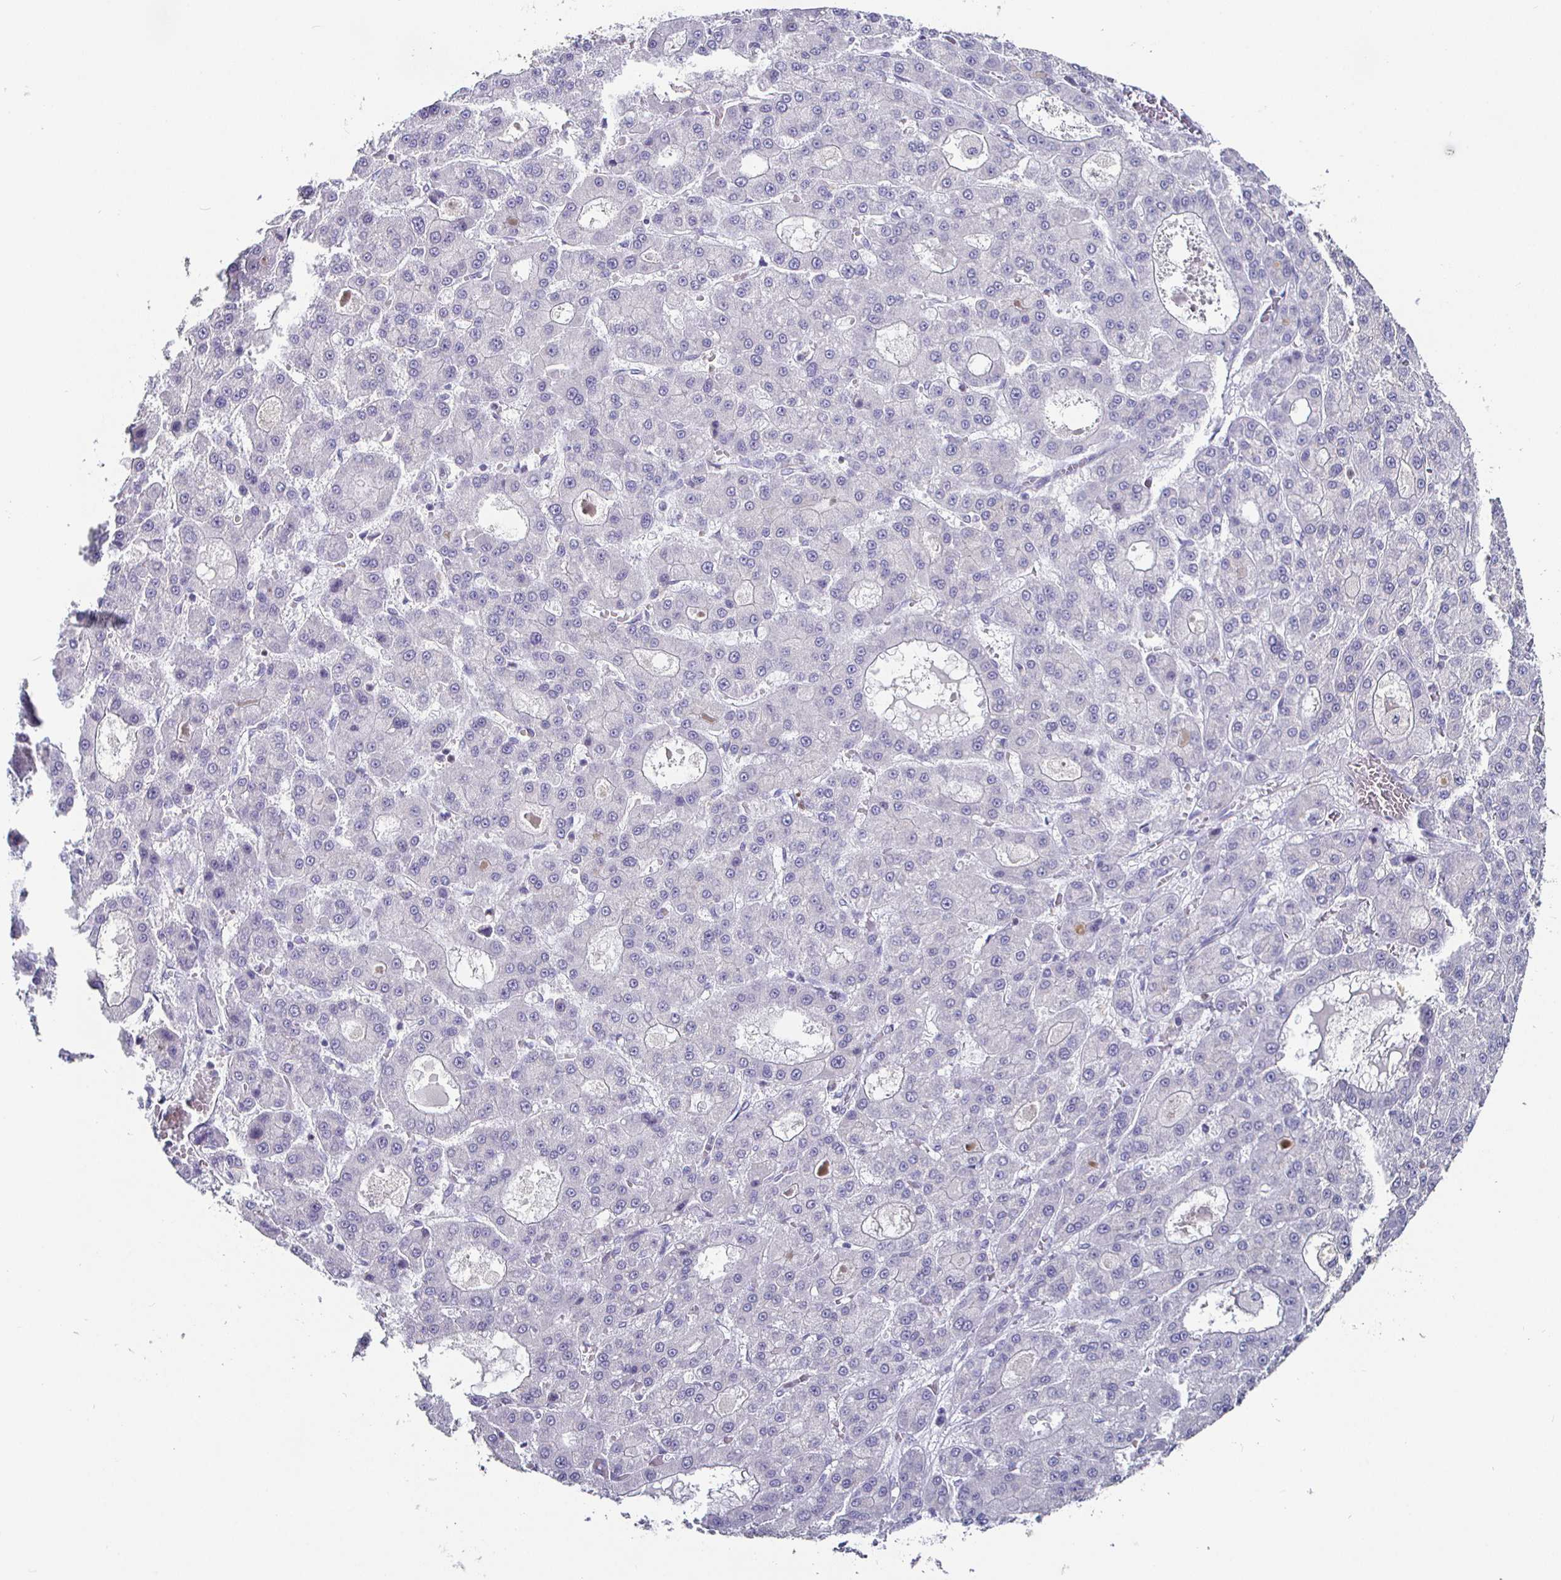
{"staining": {"intensity": "negative", "quantity": "none", "location": "none"}, "tissue": "liver cancer", "cell_type": "Tumor cells", "image_type": "cancer", "snomed": [{"axis": "morphology", "description": "Carcinoma, Hepatocellular, NOS"}, {"axis": "topography", "description": "Liver"}], "caption": "High power microscopy histopathology image of an immunohistochemistry photomicrograph of liver cancer, revealing no significant positivity in tumor cells.", "gene": "RUNX2", "patient": {"sex": "male", "age": 70}}